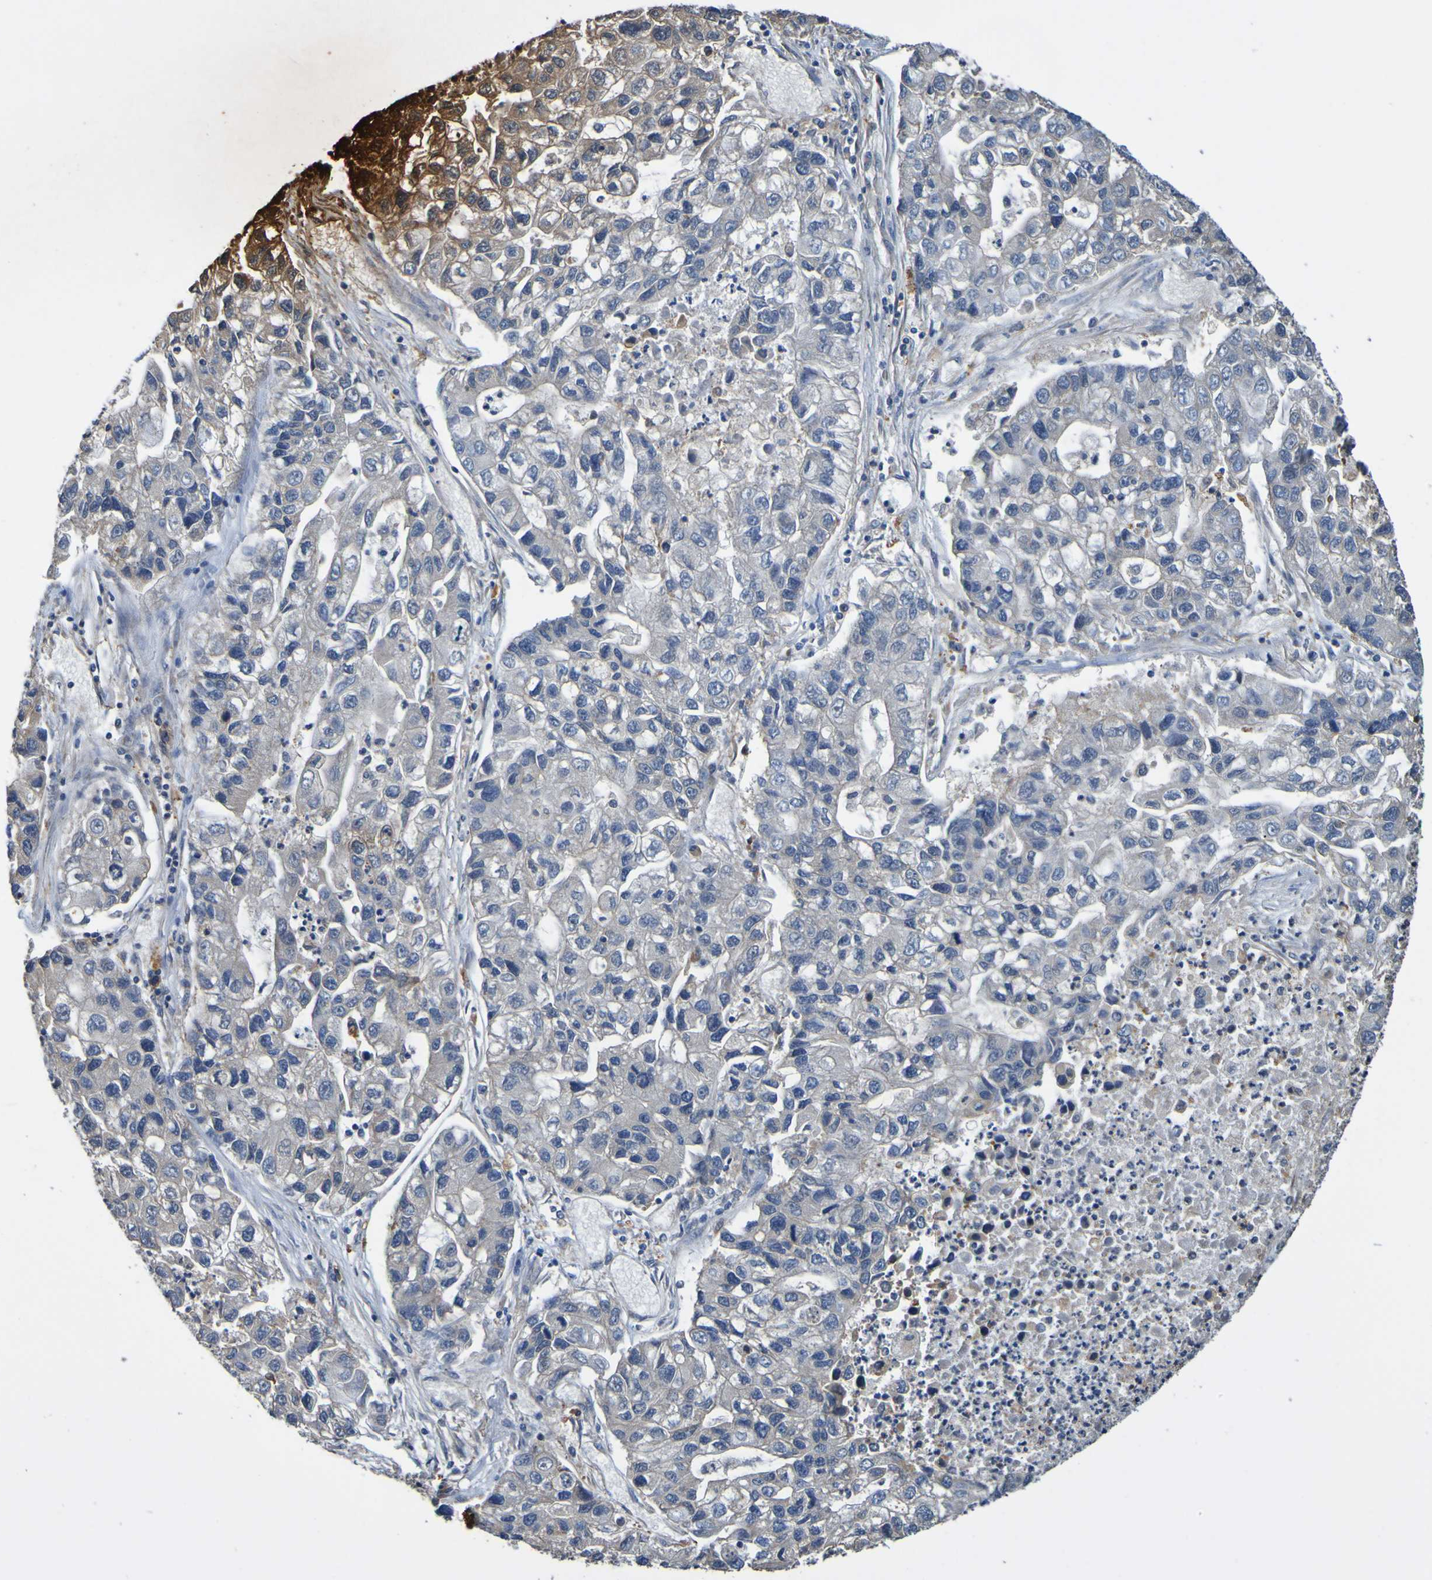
{"staining": {"intensity": "moderate", "quantity": ">75%", "location": "cytoplasmic/membranous"}, "tissue": "lung cancer", "cell_type": "Tumor cells", "image_type": "cancer", "snomed": [{"axis": "morphology", "description": "Adenocarcinoma, NOS"}, {"axis": "topography", "description": "Lung"}], "caption": "Protein expression analysis of human lung cancer (adenocarcinoma) reveals moderate cytoplasmic/membranous staining in about >75% of tumor cells.", "gene": "METAP2", "patient": {"sex": "female", "age": 51}}